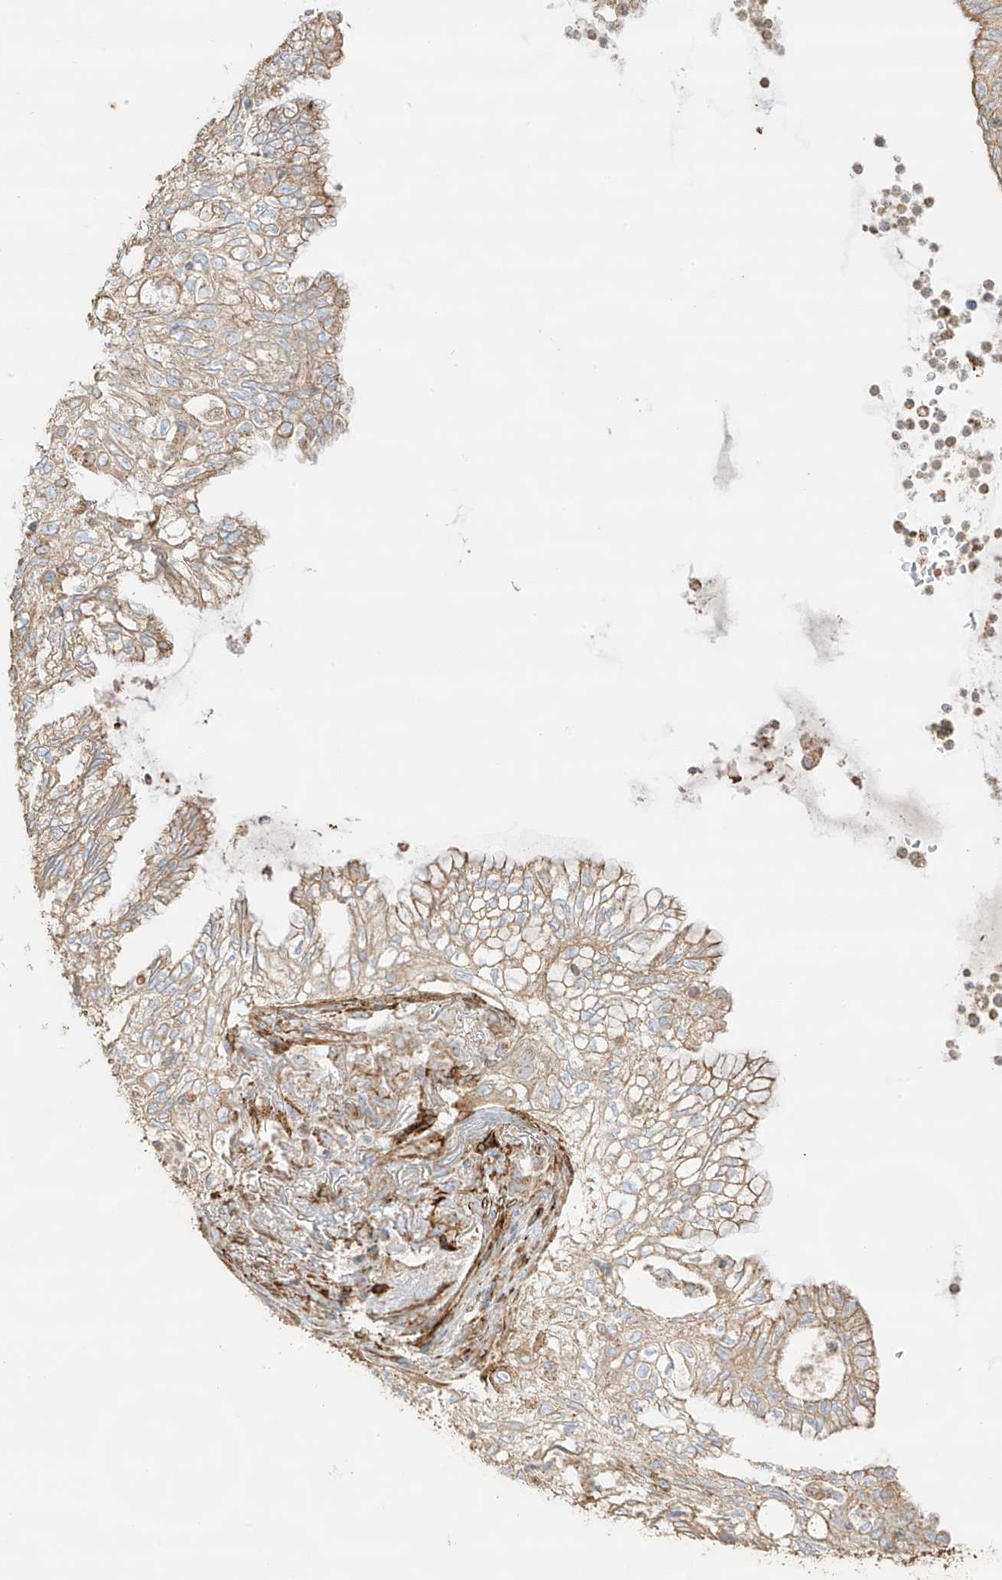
{"staining": {"intensity": "weak", "quantity": ">75%", "location": "cytoplasmic/membranous"}, "tissue": "lung cancer", "cell_type": "Tumor cells", "image_type": "cancer", "snomed": [{"axis": "morphology", "description": "Adenocarcinoma, NOS"}, {"axis": "topography", "description": "Lung"}], "caption": "This micrograph reveals lung adenocarcinoma stained with immunohistochemistry (IHC) to label a protein in brown. The cytoplasmic/membranous of tumor cells show weak positivity for the protein. Nuclei are counter-stained blue.", "gene": "ABCB7", "patient": {"sex": "female", "age": 70}}